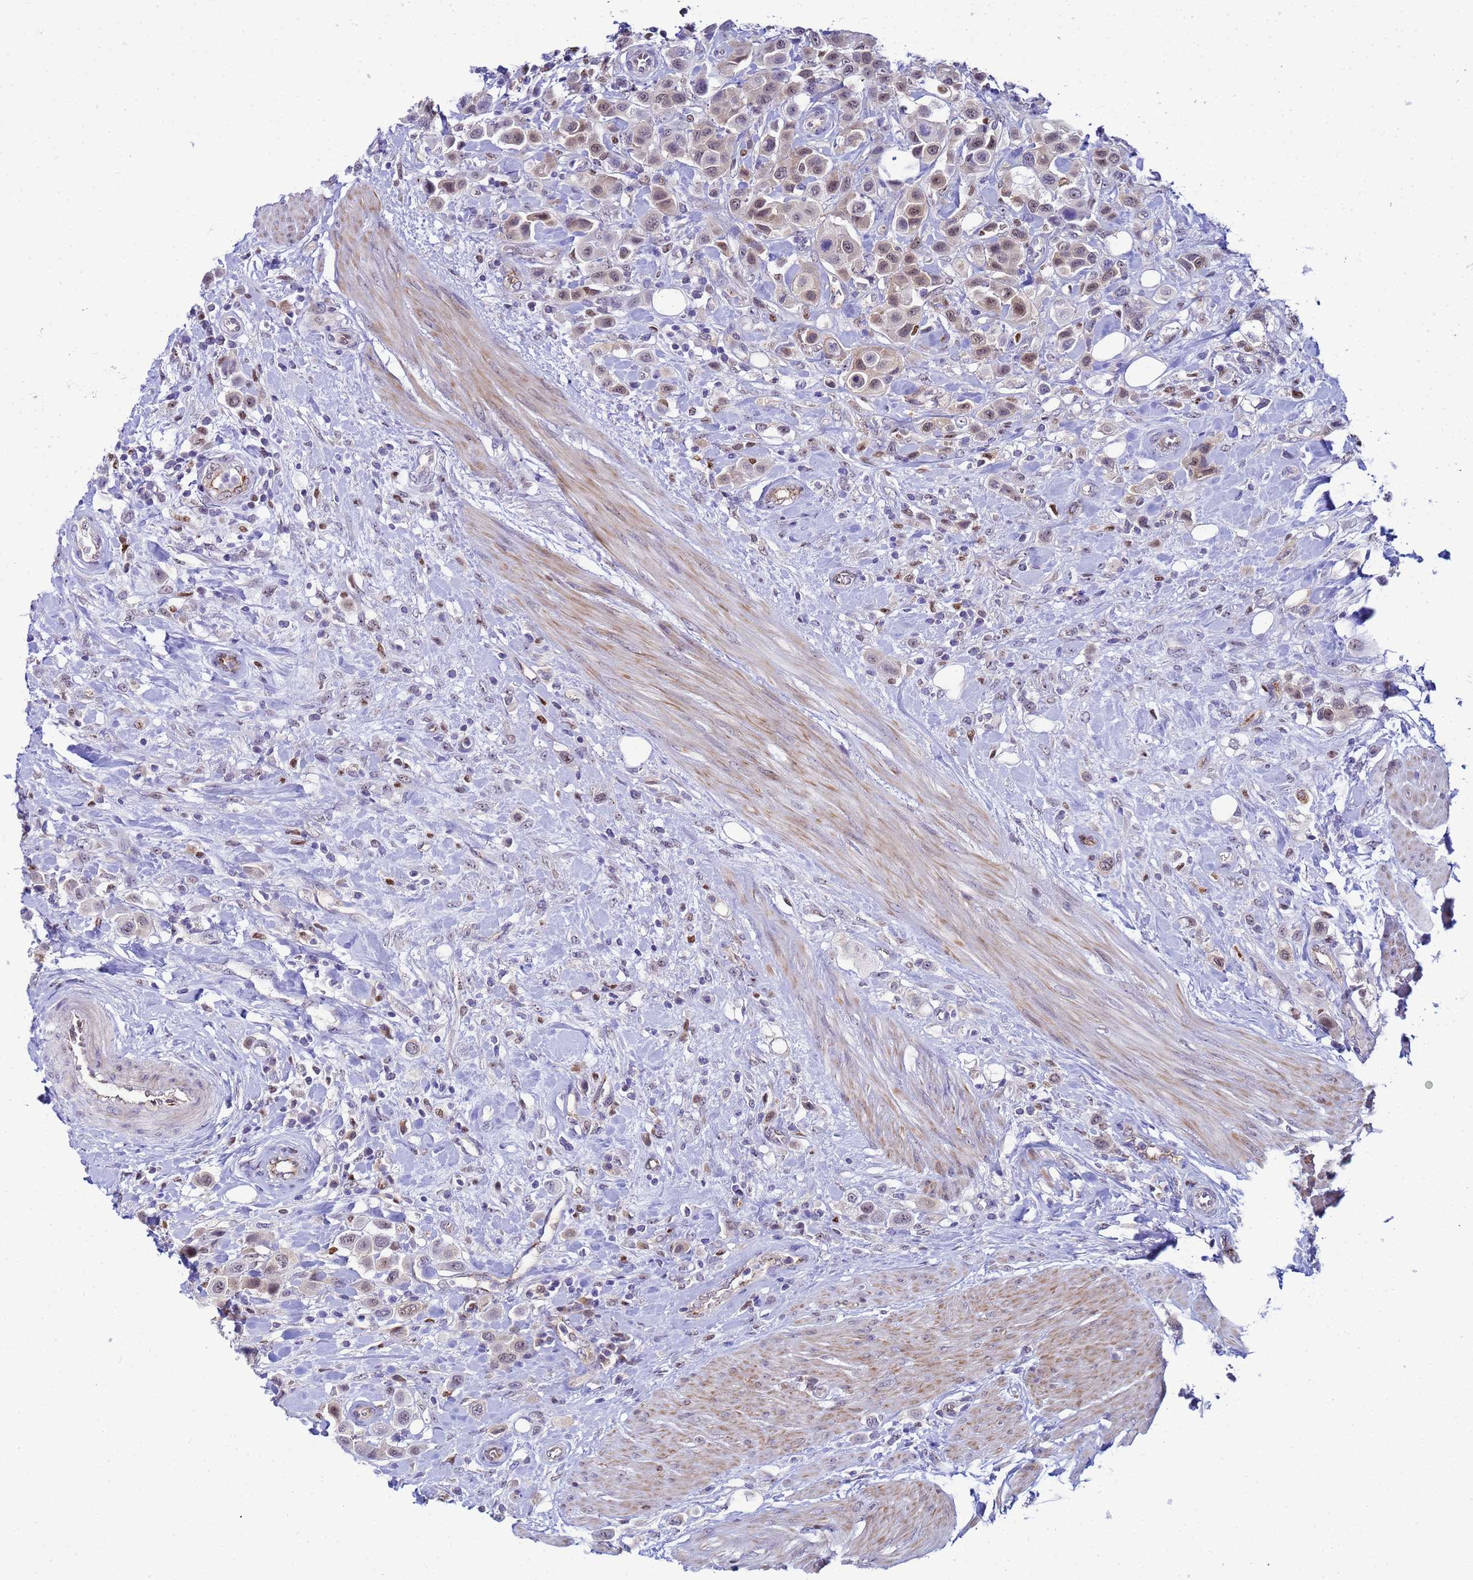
{"staining": {"intensity": "weak", "quantity": "25%-75%", "location": "nuclear"}, "tissue": "urothelial cancer", "cell_type": "Tumor cells", "image_type": "cancer", "snomed": [{"axis": "morphology", "description": "Urothelial carcinoma, High grade"}, {"axis": "topography", "description": "Urinary bladder"}], "caption": "IHC of human urothelial cancer reveals low levels of weak nuclear staining in approximately 25%-75% of tumor cells.", "gene": "SLC25A37", "patient": {"sex": "male", "age": 50}}